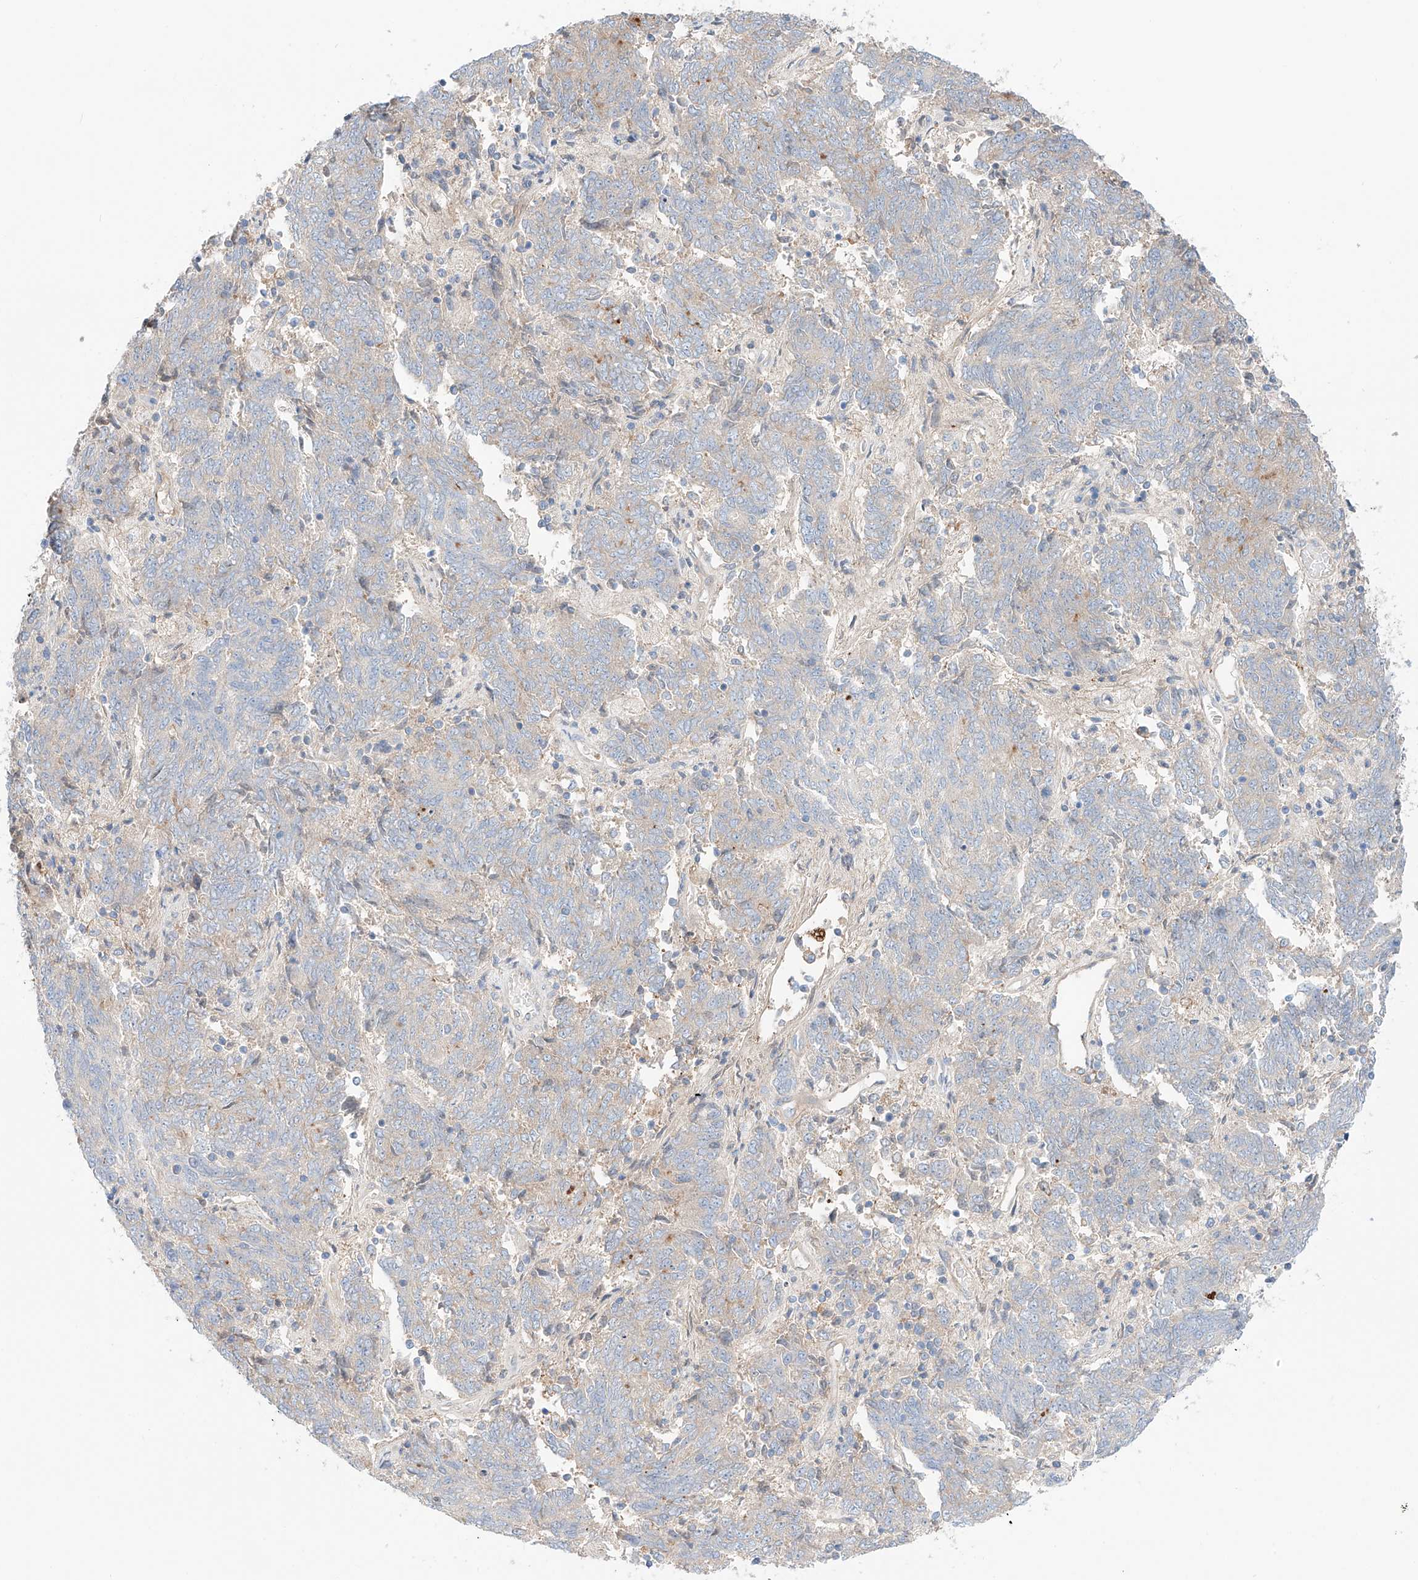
{"staining": {"intensity": "negative", "quantity": "none", "location": "none"}, "tissue": "endometrial cancer", "cell_type": "Tumor cells", "image_type": "cancer", "snomed": [{"axis": "morphology", "description": "Adenocarcinoma, NOS"}, {"axis": "topography", "description": "Endometrium"}], "caption": "There is no significant staining in tumor cells of endometrial adenocarcinoma.", "gene": "PGGT1B", "patient": {"sex": "female", "age": 80}}